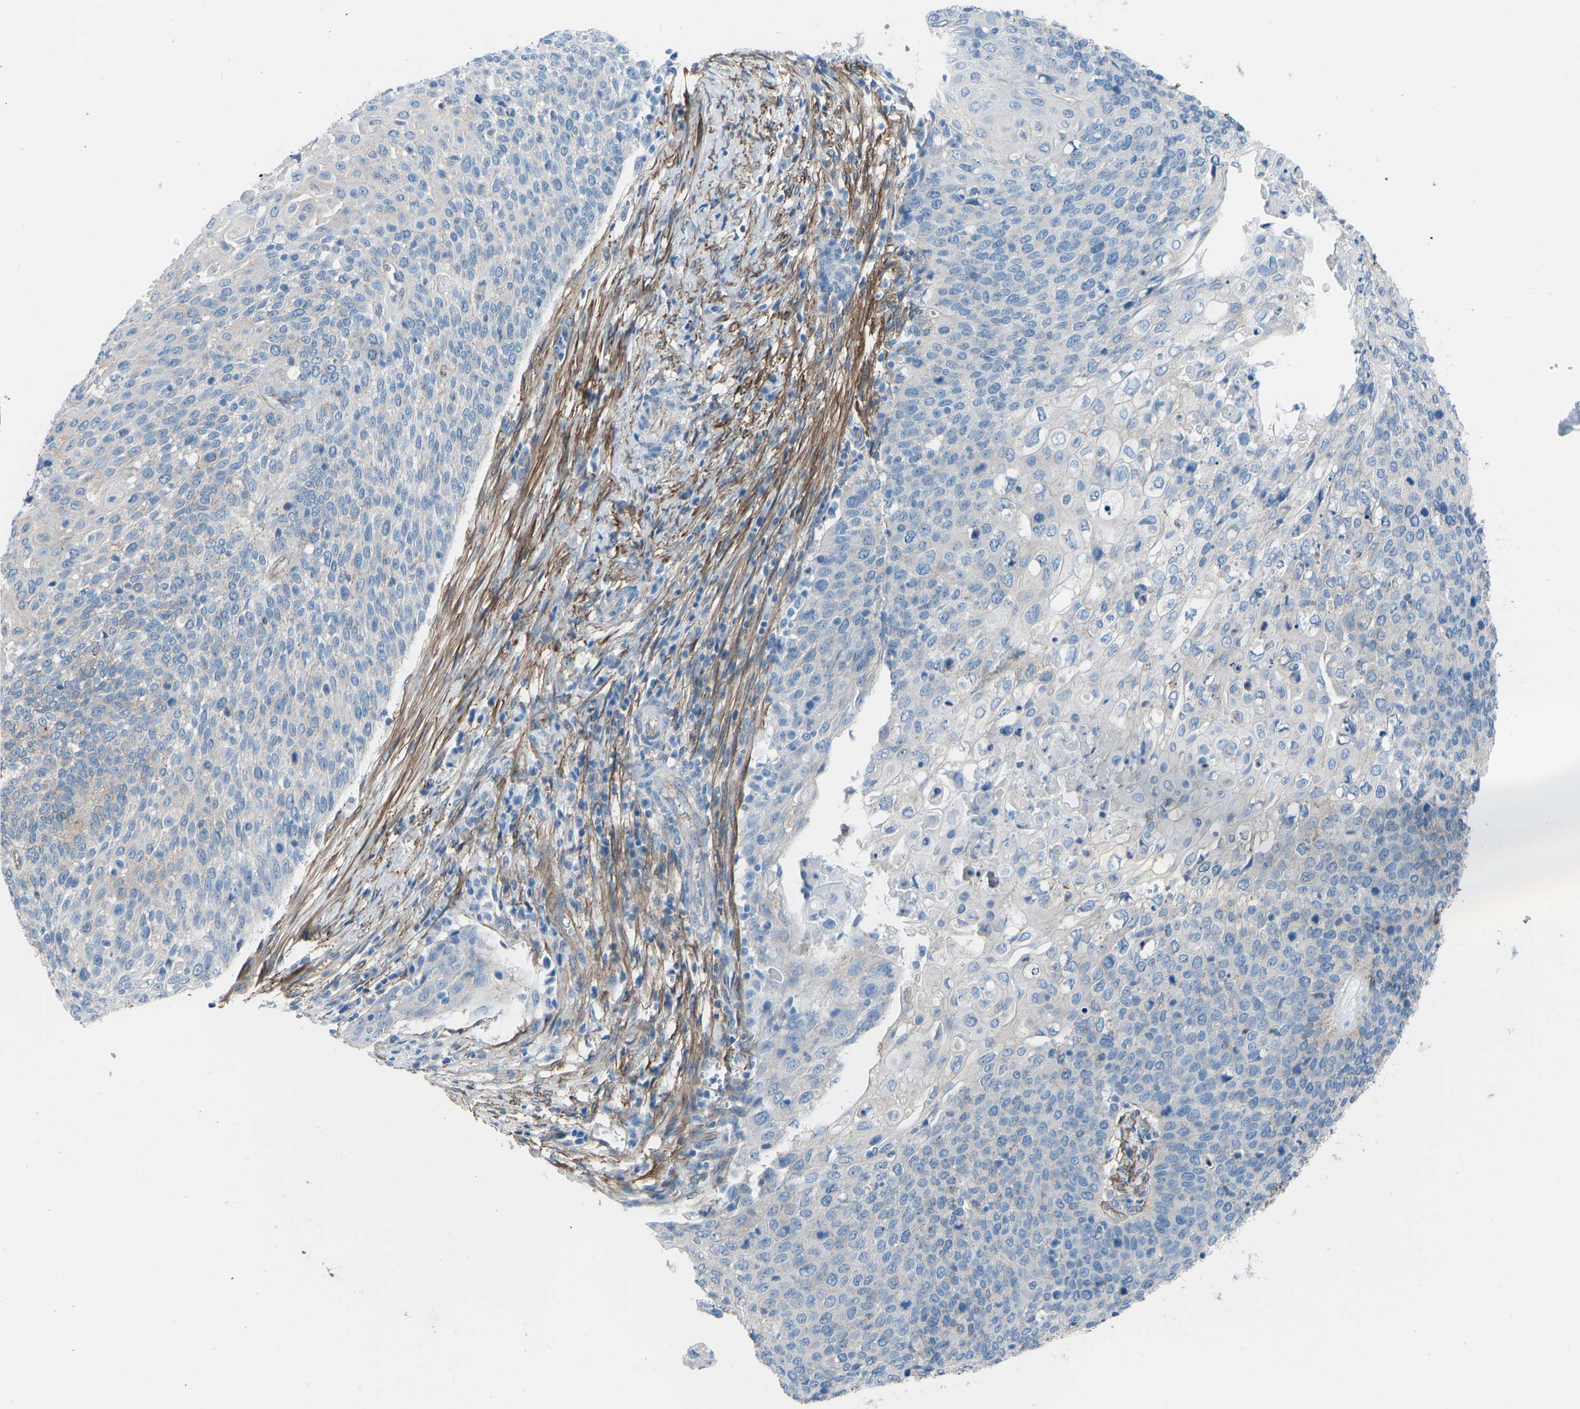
{"staining": {"intensity": "weak", "quantity": "<25%", "location": "cytoplasmic/membranous"}, "tissue": "cervical cancer", "cell_type": "Tumor cells", "image_type": "cancer", "snomed": [{"axis": "morphology", "description": "Squamous cell carcinoma, NOS"}, {"axis": "topography", "description": "Cervix"}], "caption": "A high-resolution image shows immunohistochemistry staining of cervical squamous cell carcinoma, which shows no significant positivity in tumor cells.", "gene": "MYH10", "patient": {"sex": "female", "age": 39}}